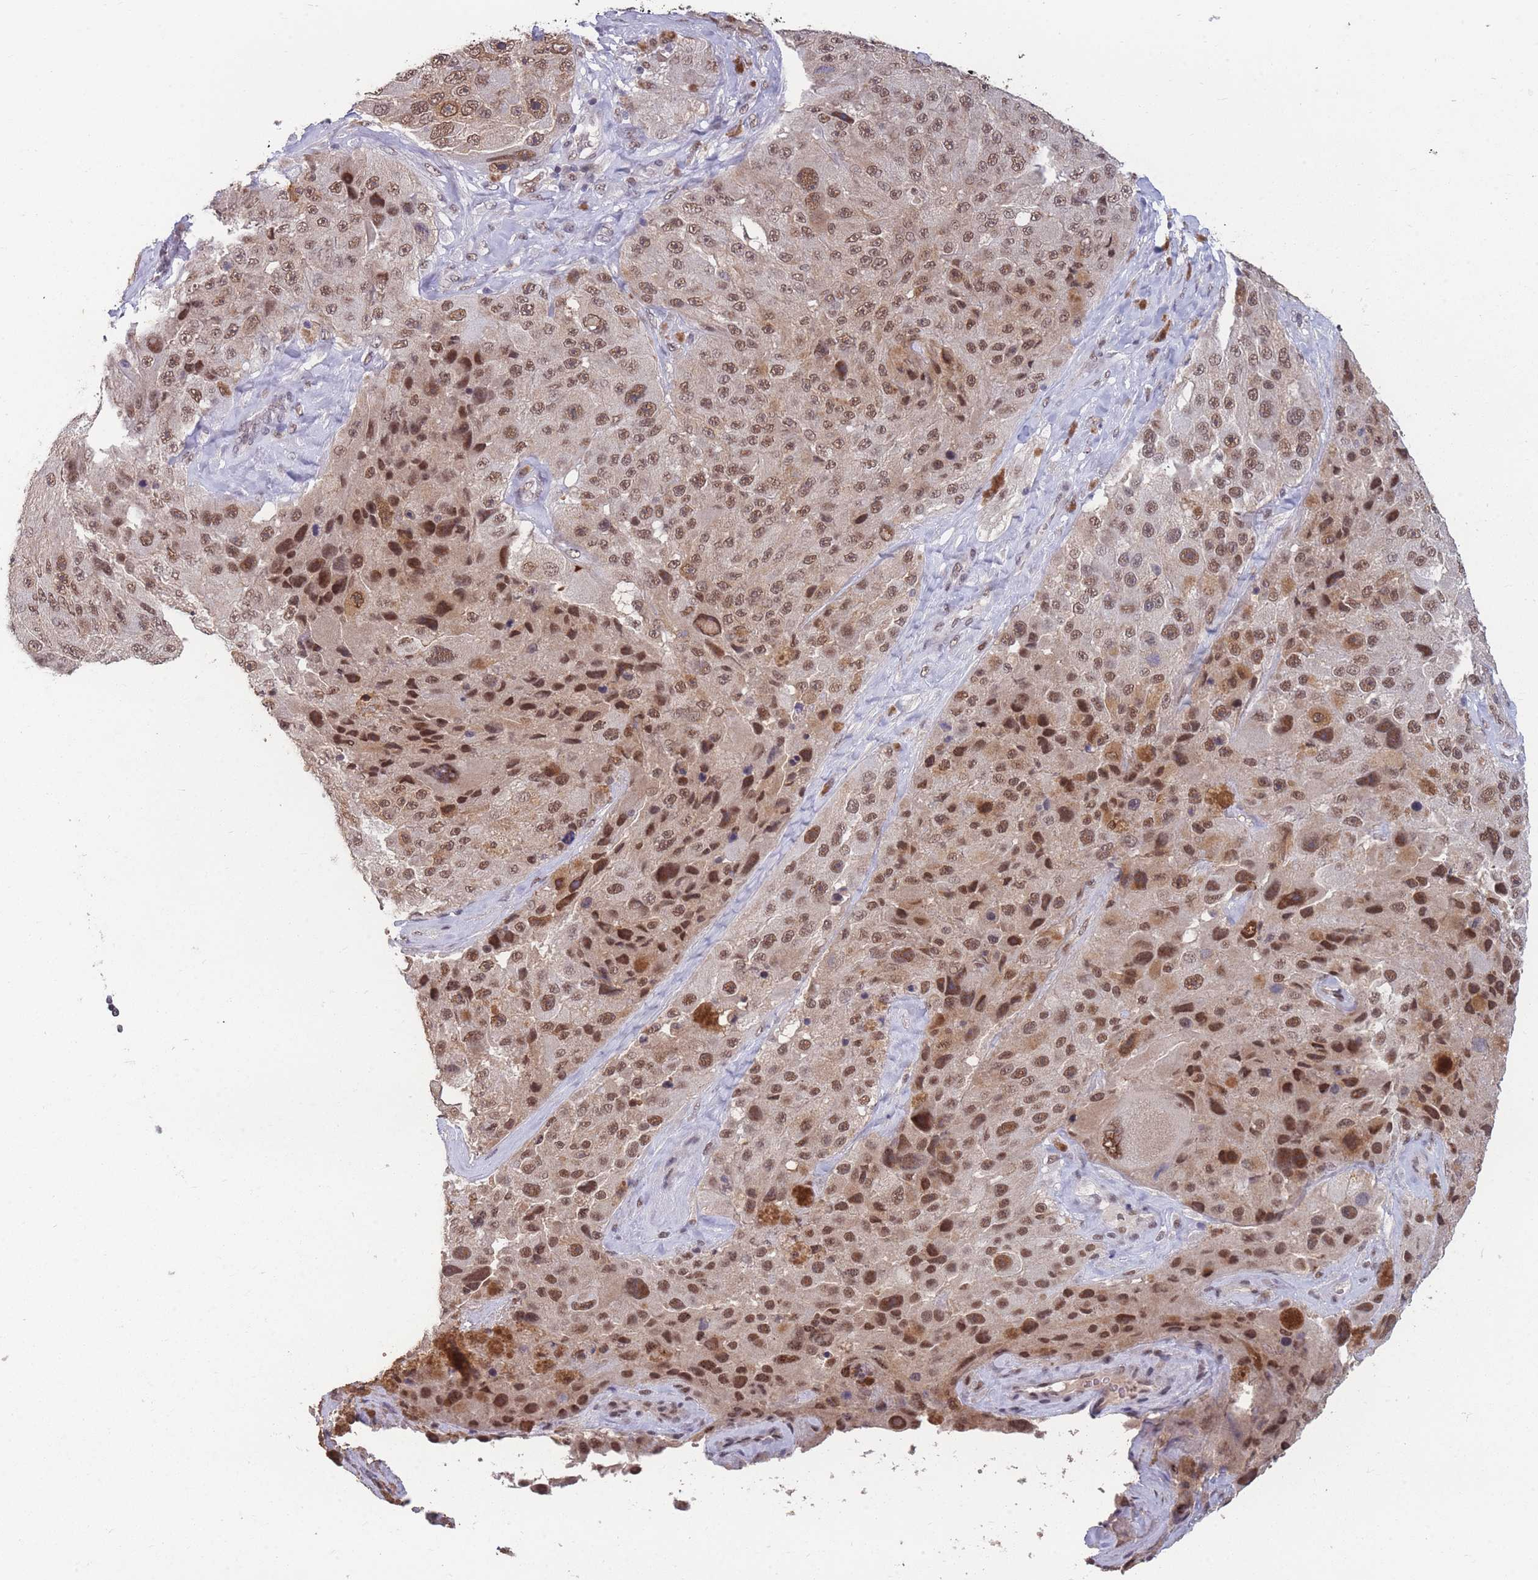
{"staining": {"intensity": "moderate", "quantity": ">75%", "location": "nuclear"}, "tissue": "melanoma", "cell_type": "Tumor cells", "image_type": "cancer", "snomed": [{"axis": "morphology", "description": "Malignant melanoma, Metastatic site"}, {"axis": "topography", "description": "Lymph node"}], "caption": "Immunohistochemical staining of malignant melanoma (metastatic site) exhibits moderate nuclear protein expression in approximately >75% of tumor cells.", "gene": "SNRPA1", "patient": {"sex": "male", "age": 62}}